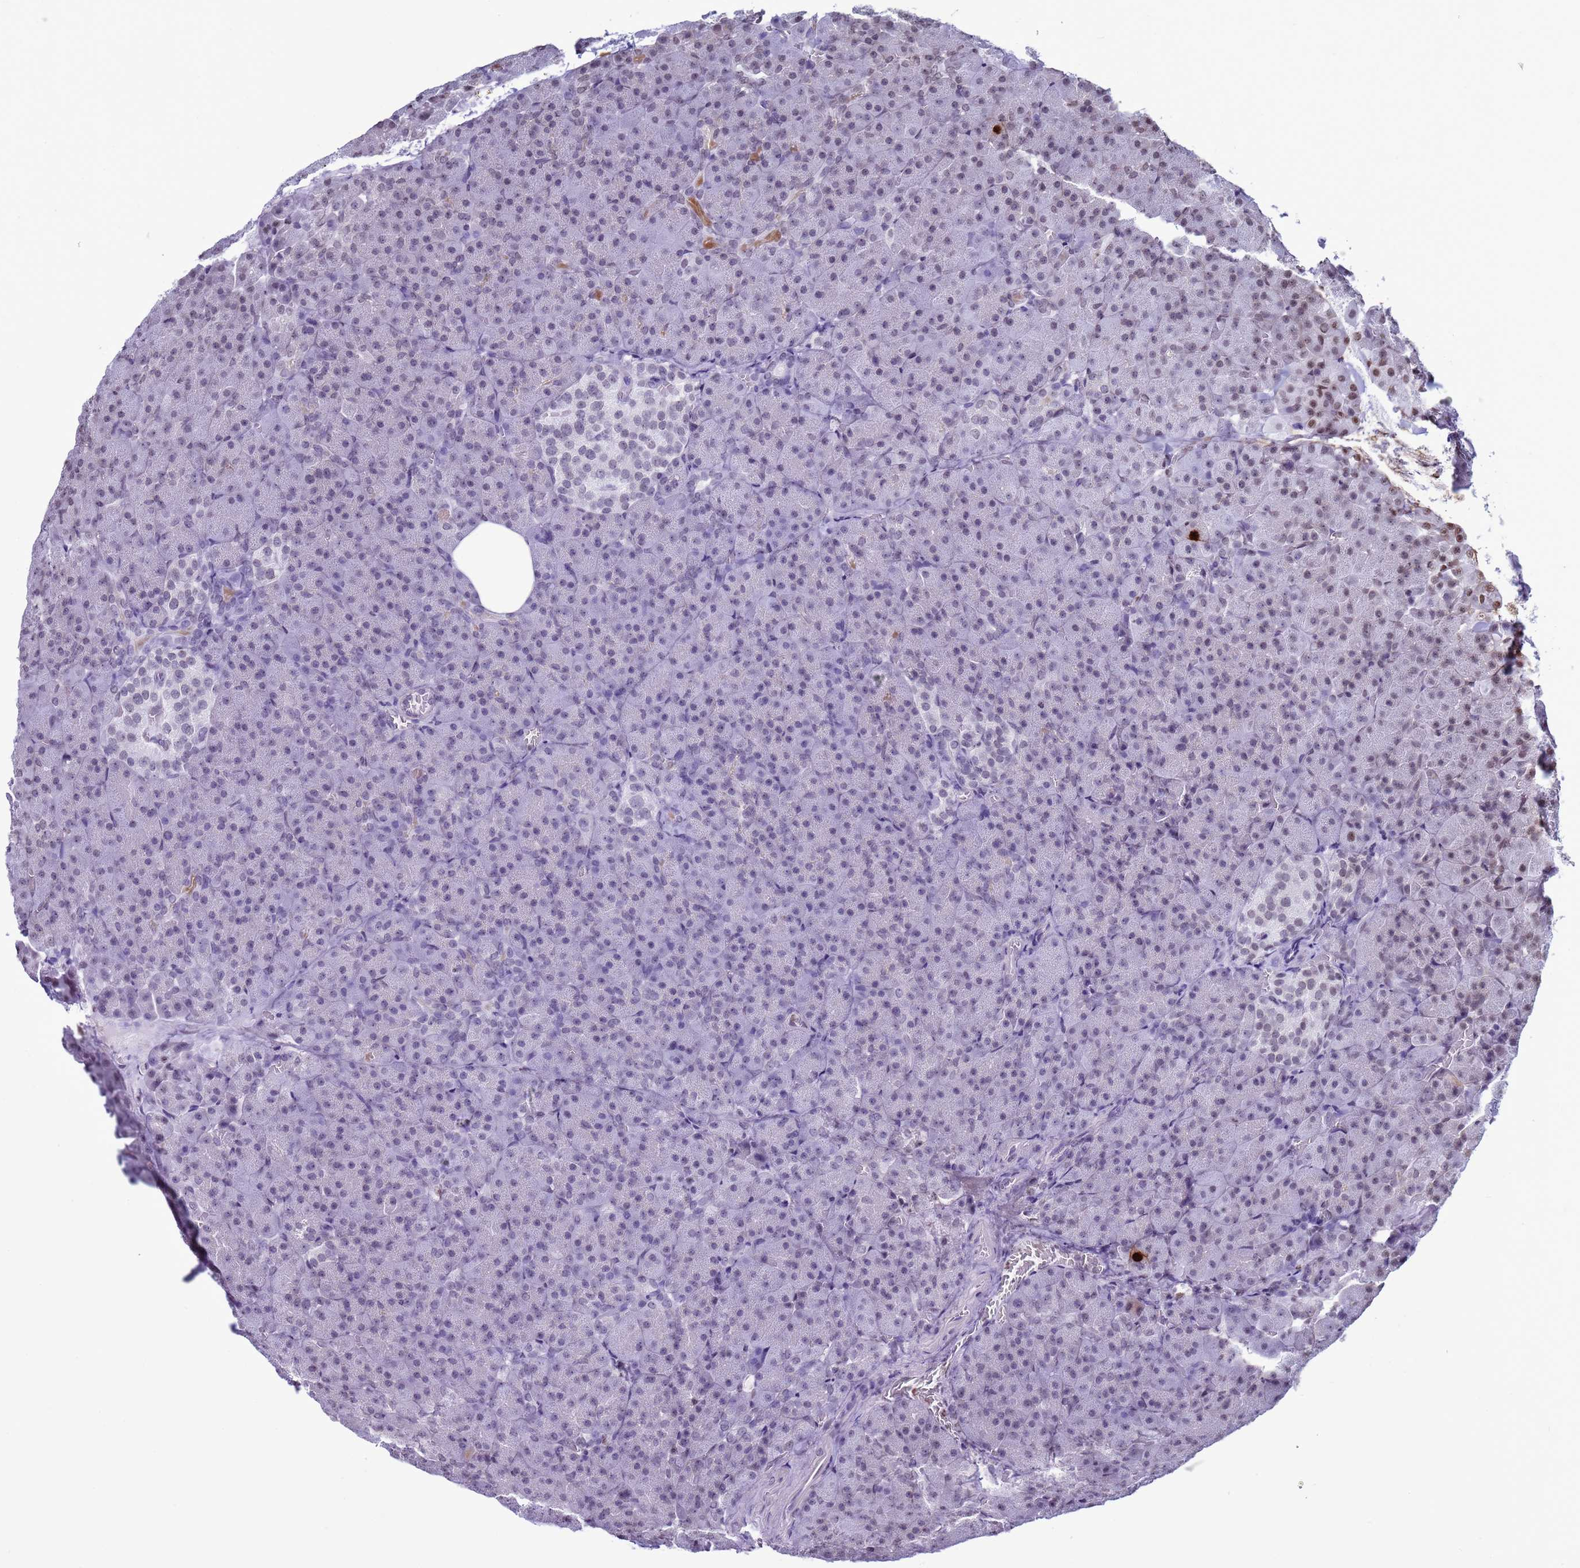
{"staining": {"intensity": "strong", "quantity": "<25%", "location": "nuclear"}, "tissue": "pancreas", "cell_type": "Exocrine glandular cells", "image_type": "normal", "snomed": [{"axis": "morphology", "description": "Normal tissue, NOS"}, {"axis": "topography", "description": "Pancreas"}], "caption": "Pancreas stained for a protein (brown) demonstrates strong nuclear positive expression in approximately <25% of exocrine glandular cells.", "gene": "H4C11", "patient": {"sex": "female", "age": 74}}